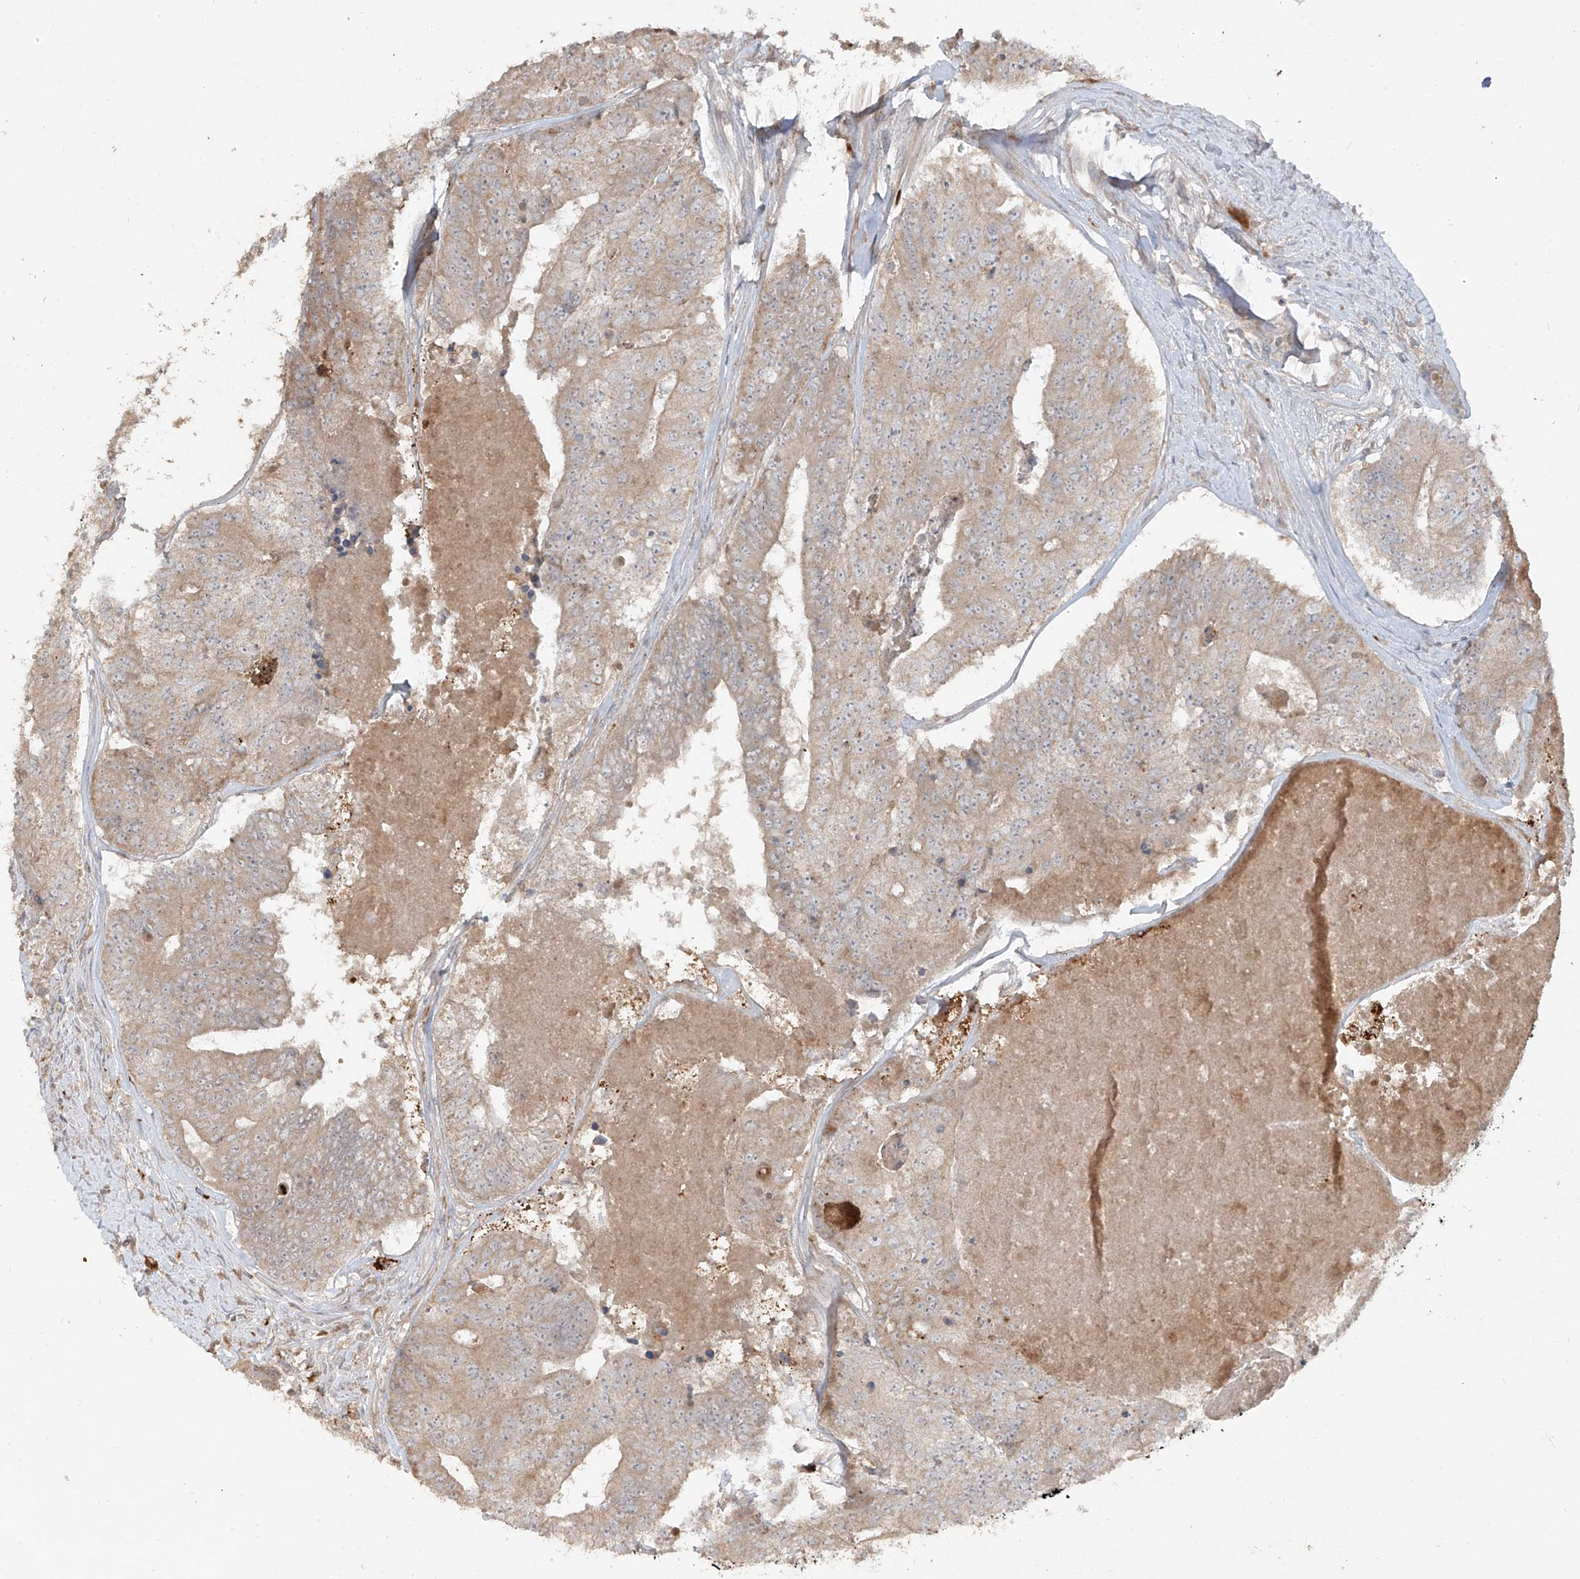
{"staining": {"intensity": "moderate", "quantity": ">75%", "location": "cytoplasmic/membranous"}, "tissue": "colorectal cancer", "cell_type": "Tumor cells", "image_type": "cancer", "snomed": [{"axis": "morphology", "description": "Adenocarcinoma, NOS"}, {"axis": "topography", "description": "Colon"}], "caption": "A medium amount of moderate cytoplasmic/membranous expression is identified in about >75% of tumor cells in adenocarcinoma (colorectal) tissue.", "gene": "LDAH", "patient": {"sex": "female", "age": 67}}